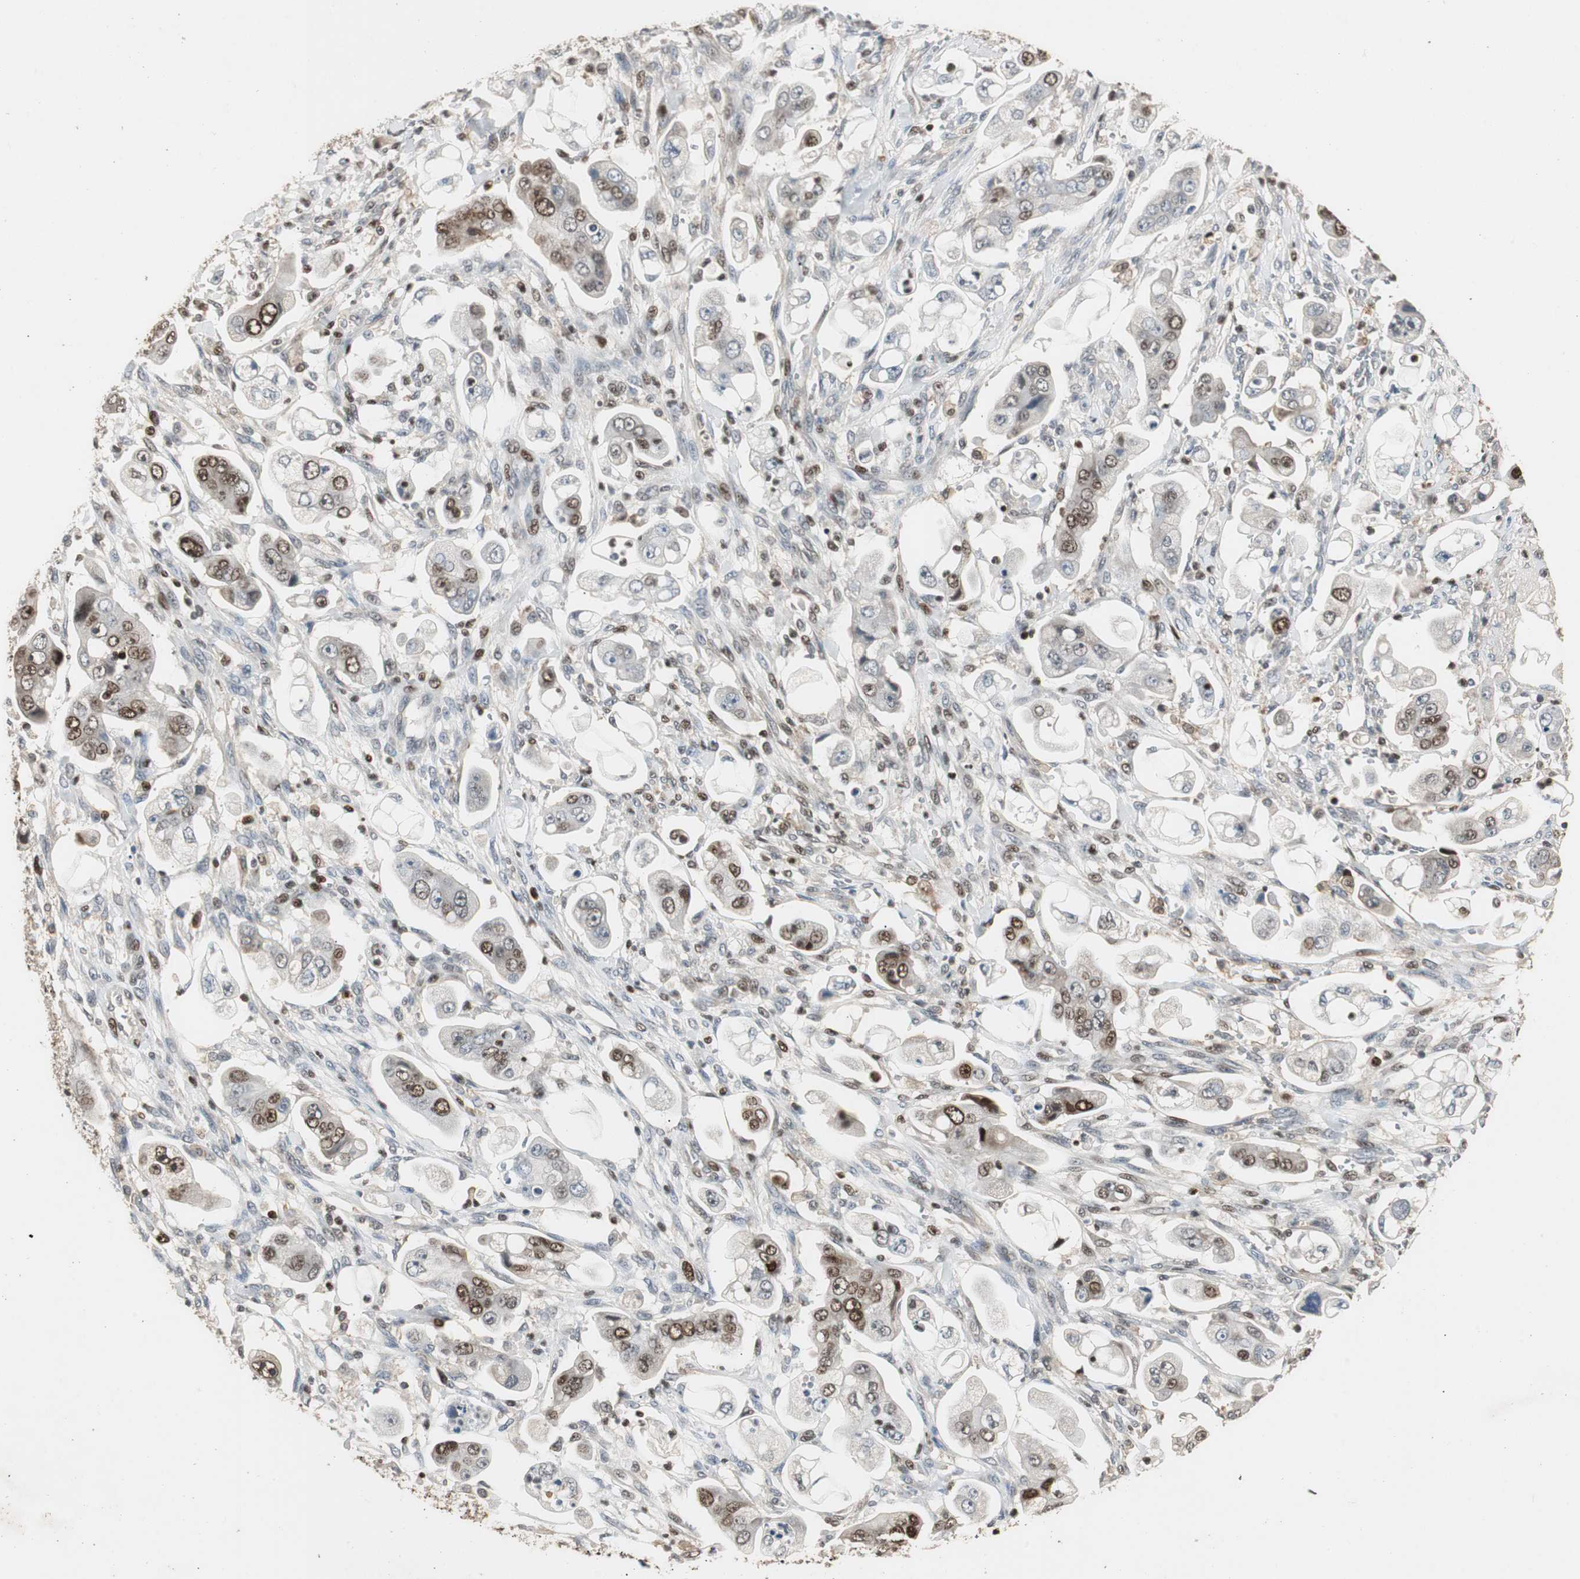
{"staining": {"intensity": "moderate", "quantity": "25%-75%", "location": "nuclear"}, "tissue": "stomach cancer", "cell_type": "Tumor cells", "image_type": "cancer", "snomed": [{"axis": "morphology", "description": "Adenocarcinoma, NOS"}, {"axis": "topography", "description": "Stomach"}], "caption": "Adenocarcinoma (stomach) tissue exhibits moderate nuclear positivity in about 25%-75% of tumor cells", "gene": "FEN1", "patient": {"sex": "male", "age": 62}}